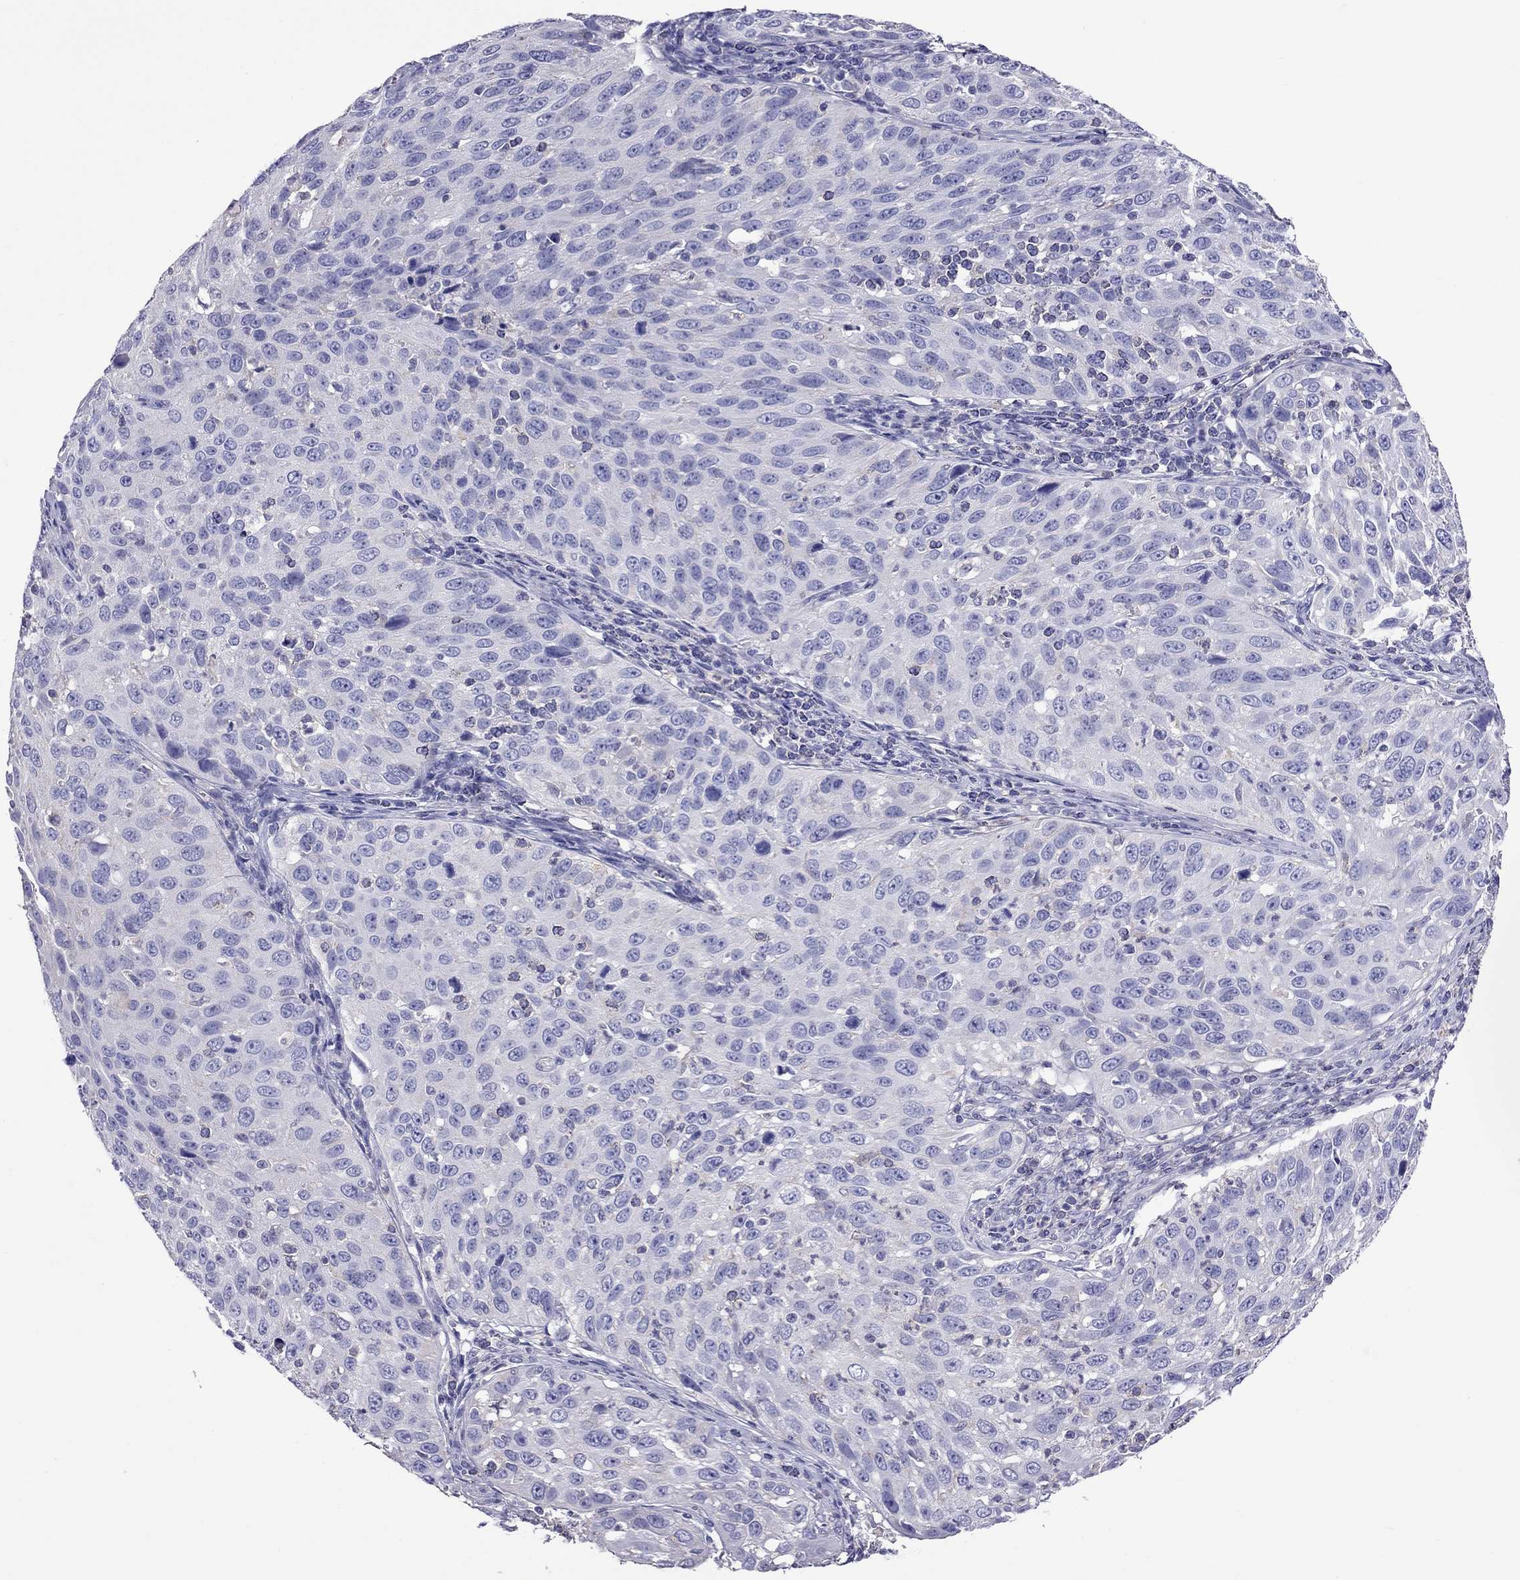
{"staining": {"intensity": "negative", "quantity": "none", "location": "none"}, "tissue": "cervical cancer", "cell_type": "Tumor cells", "image_type": "cancer", "snomed": [{"axis": "morphology", "description": "Squamous cell carcinoma, NOS"}, {"axis": "topography", "description": "Cervix"}], "caption": "Immunohistochemical staining of squamous cell carcinoma (cervical) demonstrates no significant expression in tumor cells.", "gene": "TEX22", "patient": {"sex": "female", "age": 26}}